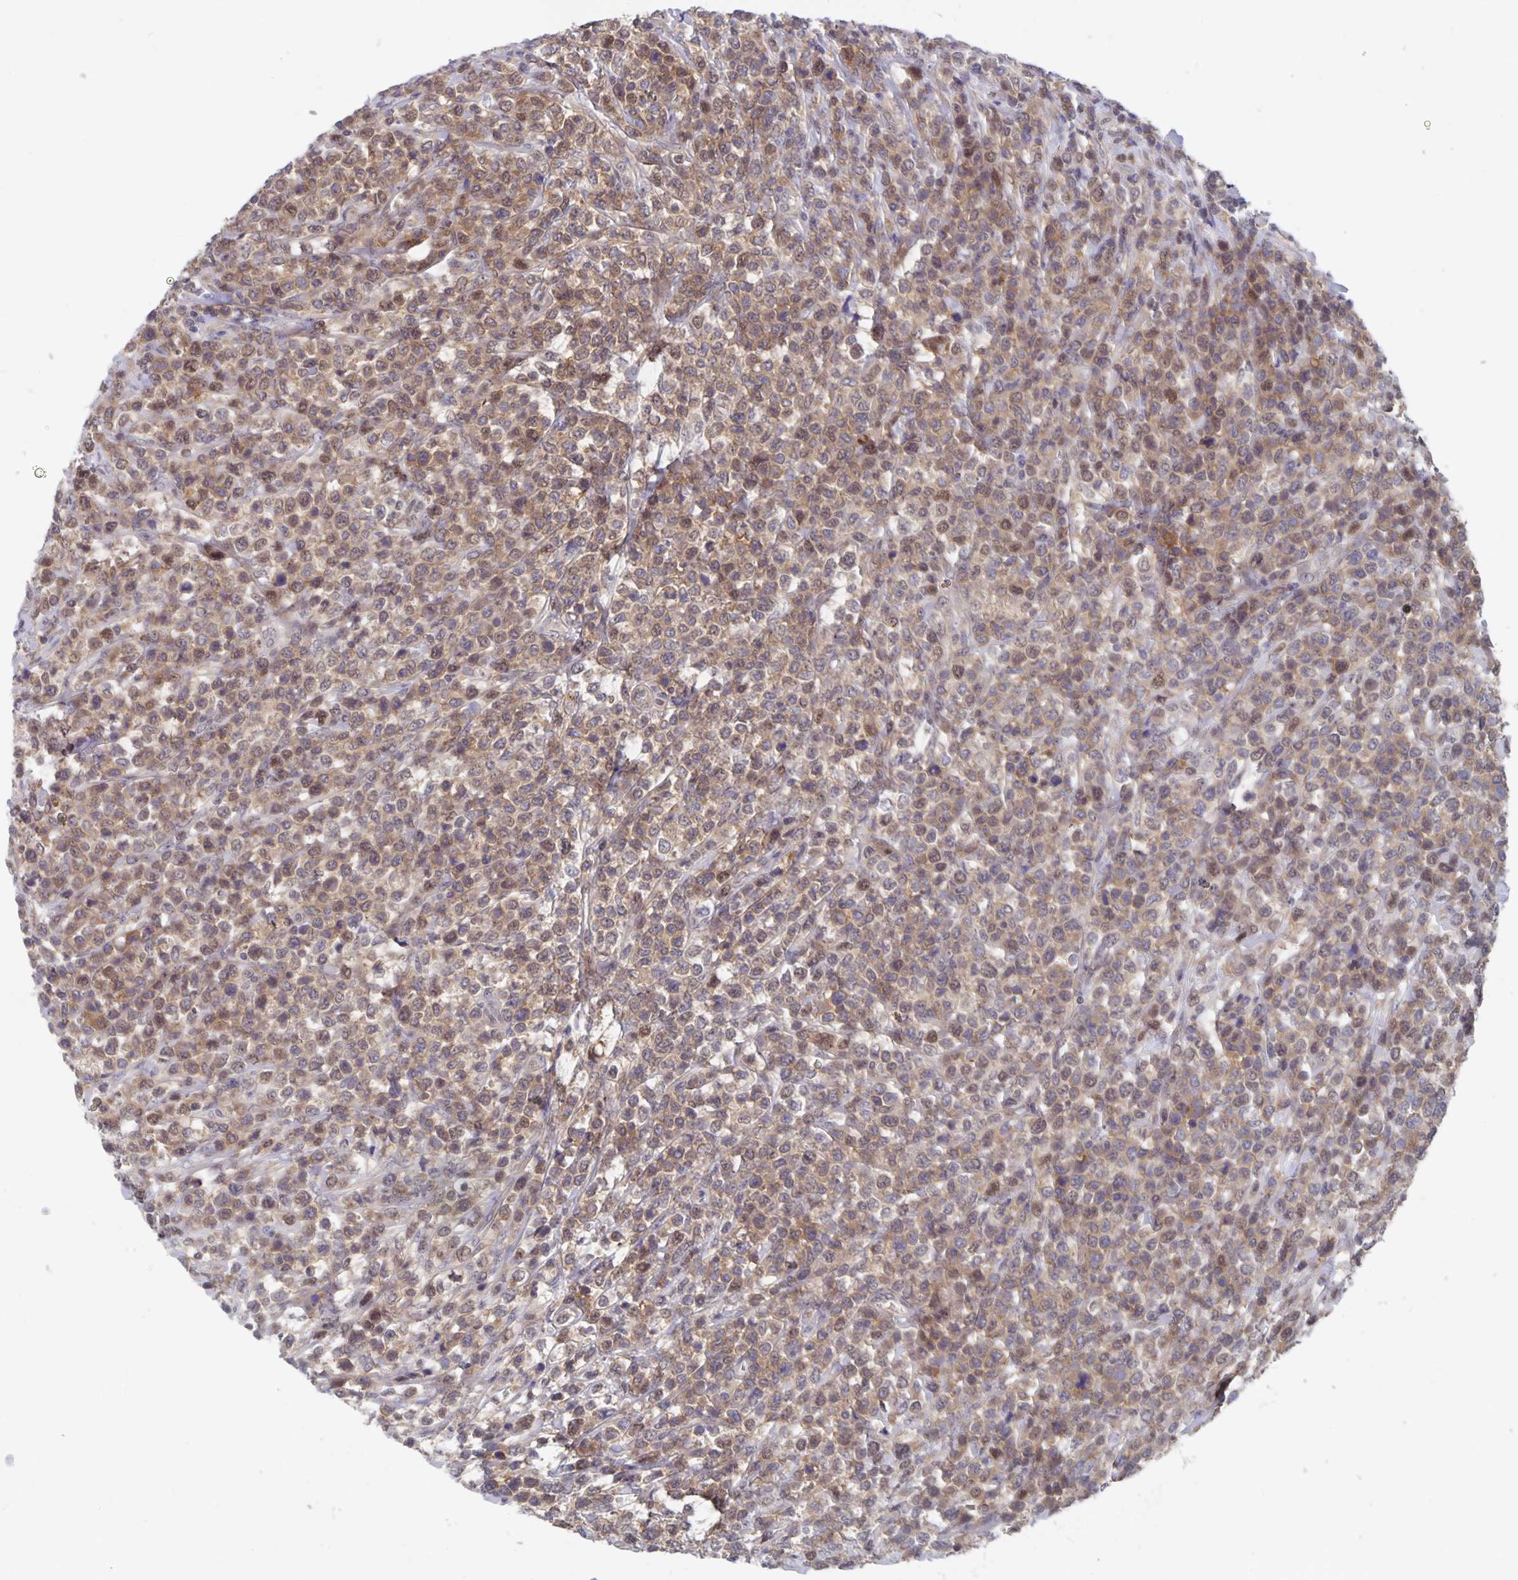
{"staining": {"intensity": "weak", "quantity": ">75%", "location": "cytoplasmic/membranous,nuclear"}, "tissue": "lymphoma", "cell_type": "Tumor cells", "image_type": "cancer", "snomed": [{"axis": "morphology", "description": "Malignant lymphoma, non-Hodgkin's type, High grade"}, {"axis": "topography", "description": "Soft tissue"}], "caption": "Human lymphoma stained with a brown dye shows weak cytoplasmic/membranous and nuclear positive staining in about >75% of tumor cells.", "gene": "BAG6", "patient": {"sex": "female", "age": 56}}